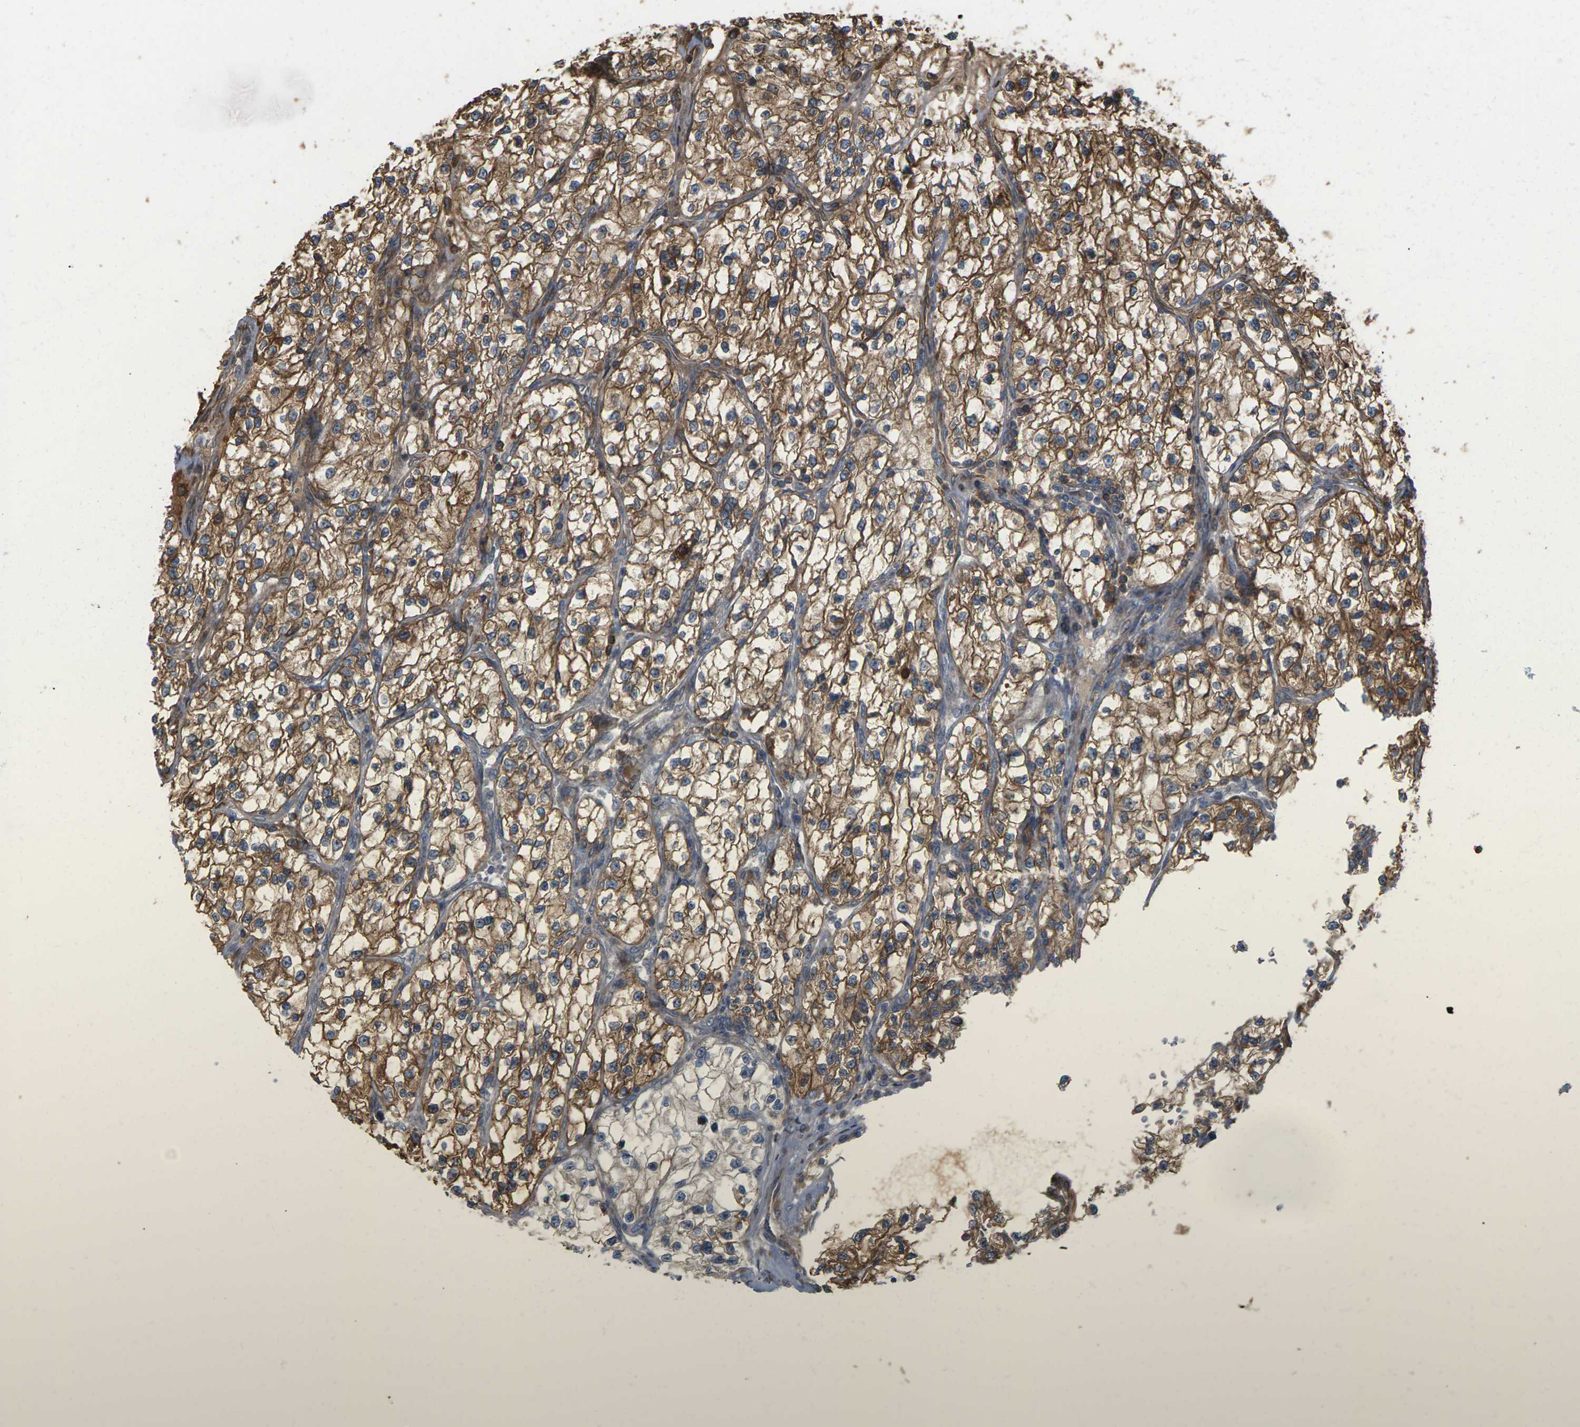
{"staining": {"intensity": "moderate", "quantity": ">75%", "location": "cytoplasmic/membranous"}, "tissue": "renal cancer", "cell_type": "Tumor cells", "image_type": "cancer", "snomed": [{"axis": "morphology", "description": "Adenocarcinoma, NOS"}, {"axis": "topography", "description": "Kidney"}], "caption": "Immunohistochemical staining of human renal adenocarcinoma reveals medium levels of moderate cytoplasmic/membranous positivity in approximately >75% of tumor cells.", "gene": "ROBO1", "patient": {"sex": "female", "age": 57}}